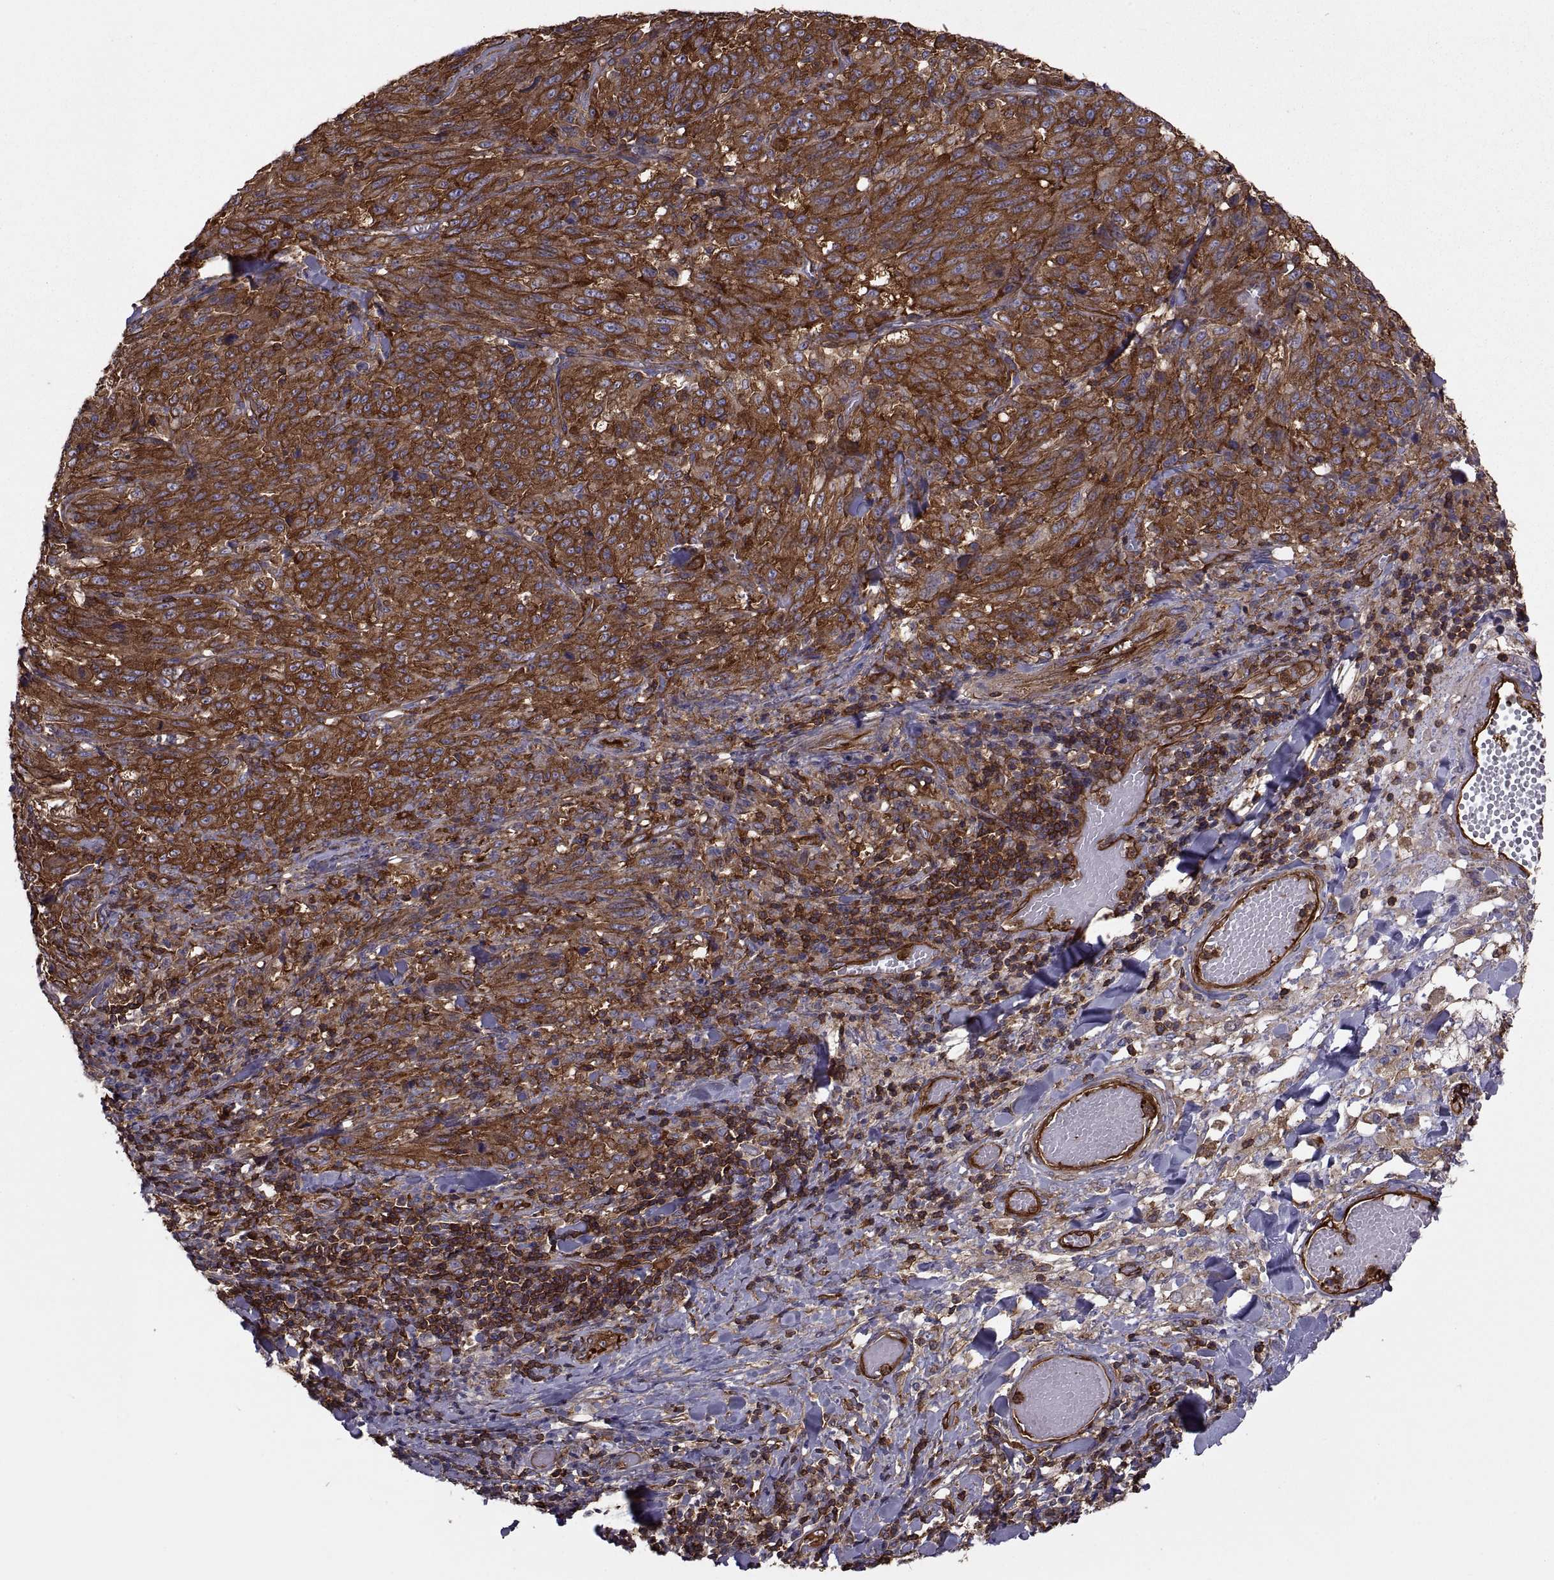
{"staining": {"intensity": "strong", "quantity": ">75%", "location": "cytoplasmic/membranous"}, "tissue": "melanoma", "cell_type": "Tumor cells", "image_type": "cancer", "snomed": [{"axis": "morphology", "description": "Malignant melanoma, NOS"}, {"axis": "topography", "description": "Skin"}], "caption": "This is a photomicrograph of IHC staining of malignant melanoma, which shows strong expression in the cytoplasmic/membranous of tumor cells.", "gene": "MYH9", "patient": {"sex": "female", "age": 91}}